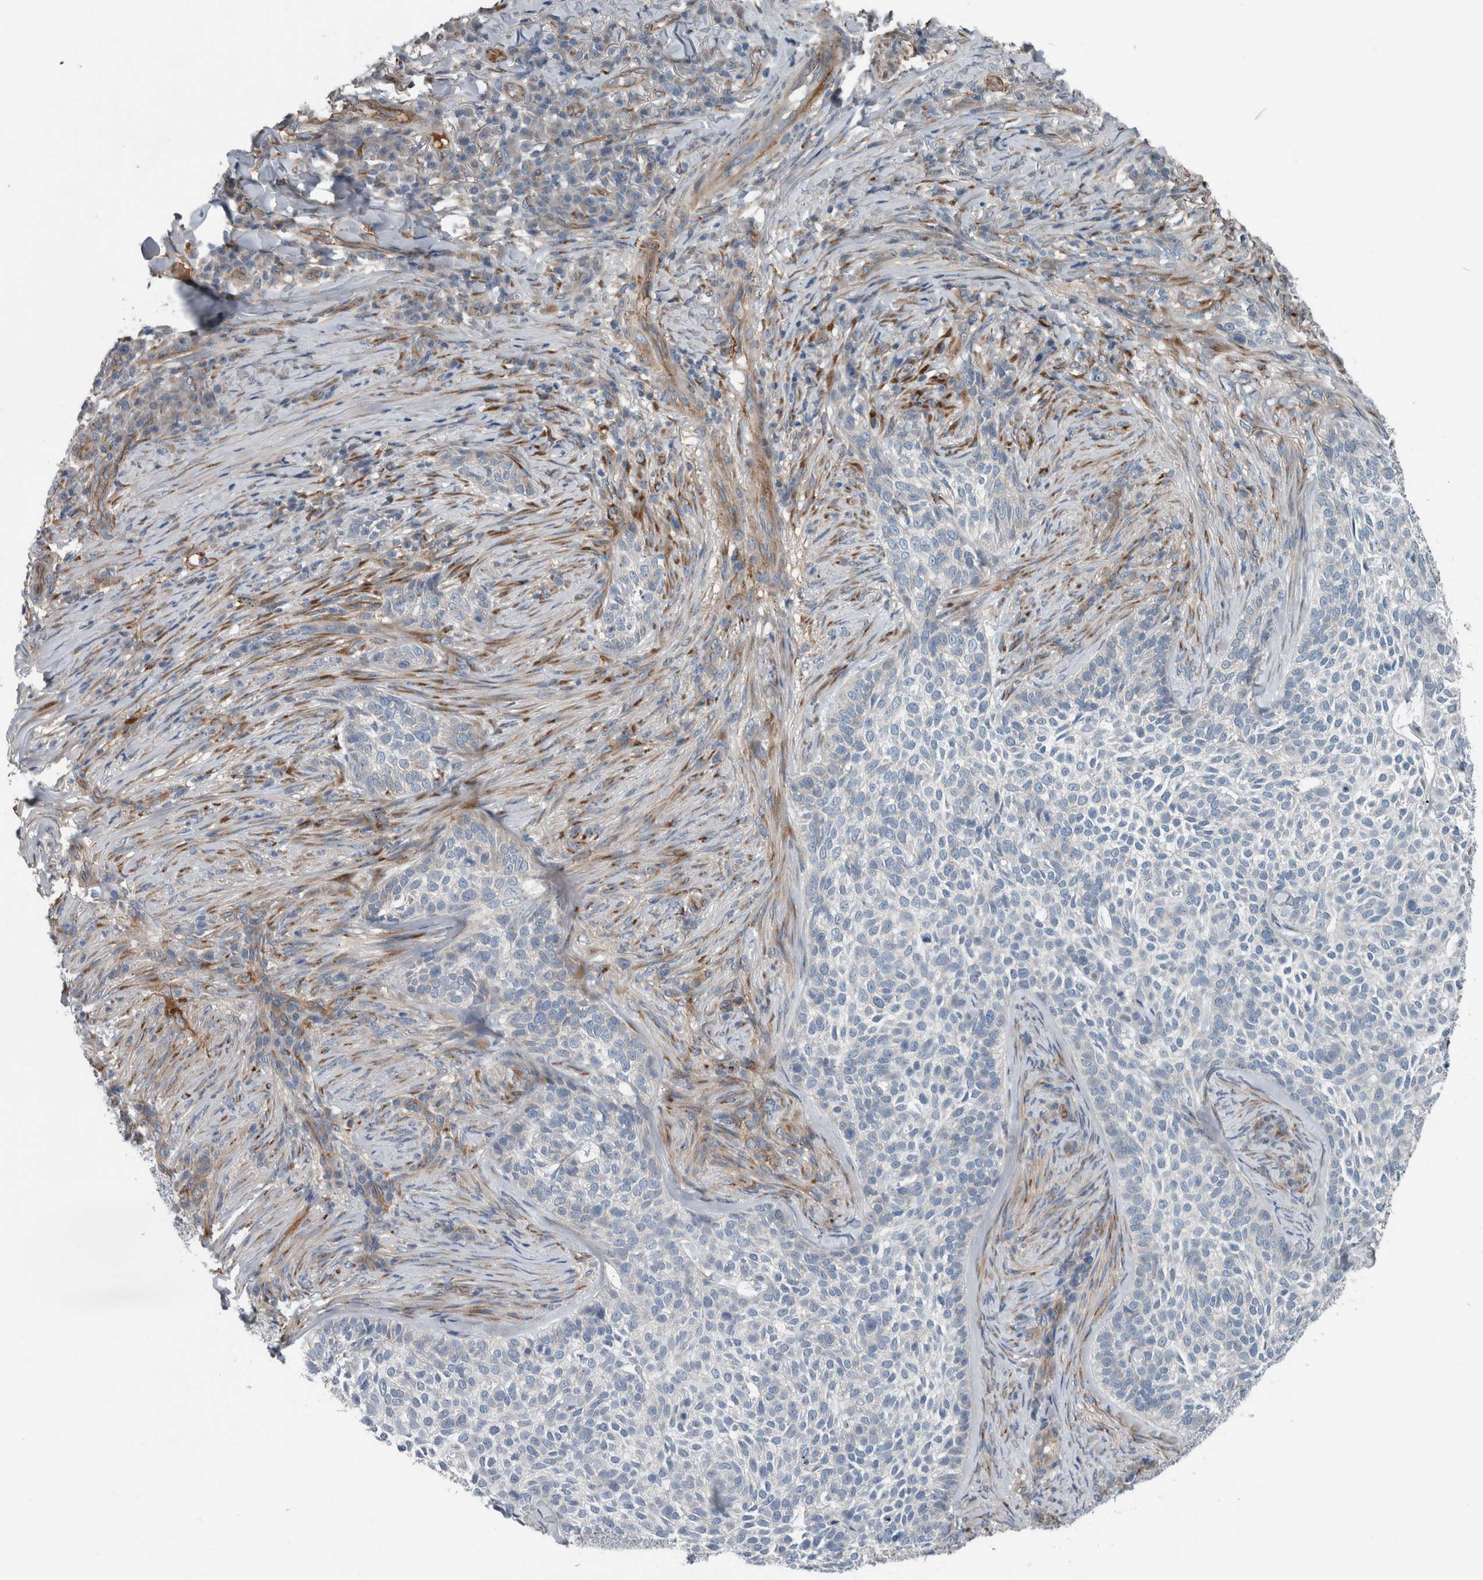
{"staining": {"intensity": "negative", "quantity": "none", "location": "none"}, "tissue": "skin cancer", "cell_type": "Tumor cells", "image_type": "cancer", "snomed": [{"axis": "morphology", "description": "Basal cell carcinoma"}, {"axis": "topography", "description": "Skin"}], "caption": "An immunohistochemistry (IHC) photomicrograph of skin cancer is shown. There is no staining in tumor cells of skin cancer. (Stains: DAB (3,3'-diaminobenzidine) immunohistochemistry (IHC) with hematoxylin counter stain, Microscopy: brightfield microscopy at high magnification).", "gene": "GLT8D2", "patient": {"sex": "female", "age": 64}}